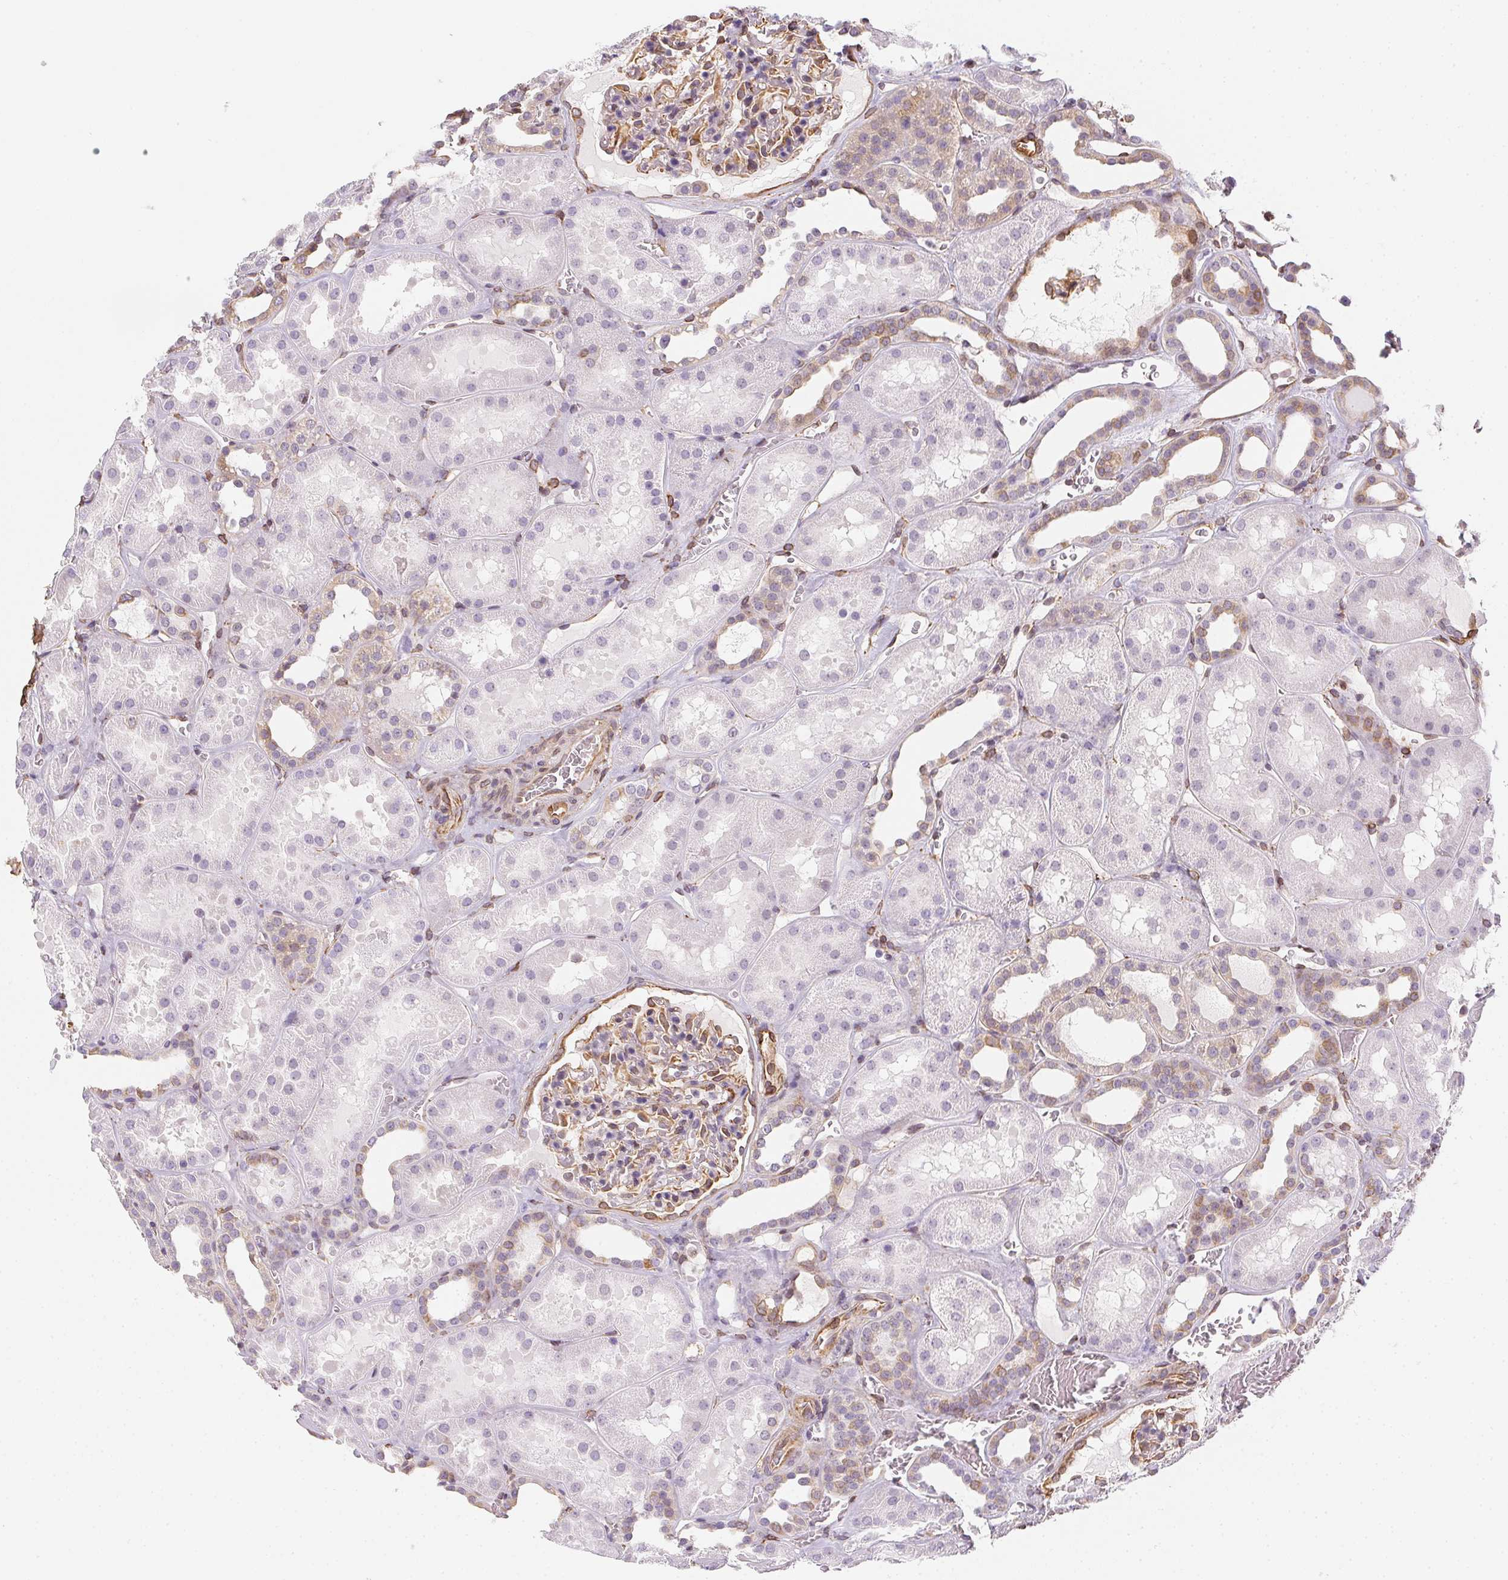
{"staining": {"intensity": "moderate", "quantity": "<25%", "location": "cytoplasmic/membranous"}, "tissue": "kidney", "cell_type": "Cells in glomeruli", "image_type": "normal", "snomed": [{"axis": "morphology", "description": "Normal tissue, NOS"}, {"axis": "topography", "description": "Kidney"}], "caption": "This histopathology image demonstrates IHC staining of normal kidney, with low moderate cytoplasmic/membranous staining in about <25% of cells in glomeruli.", "gene": "RSBN1", "patient": {"sex": "female", "age": 41}}